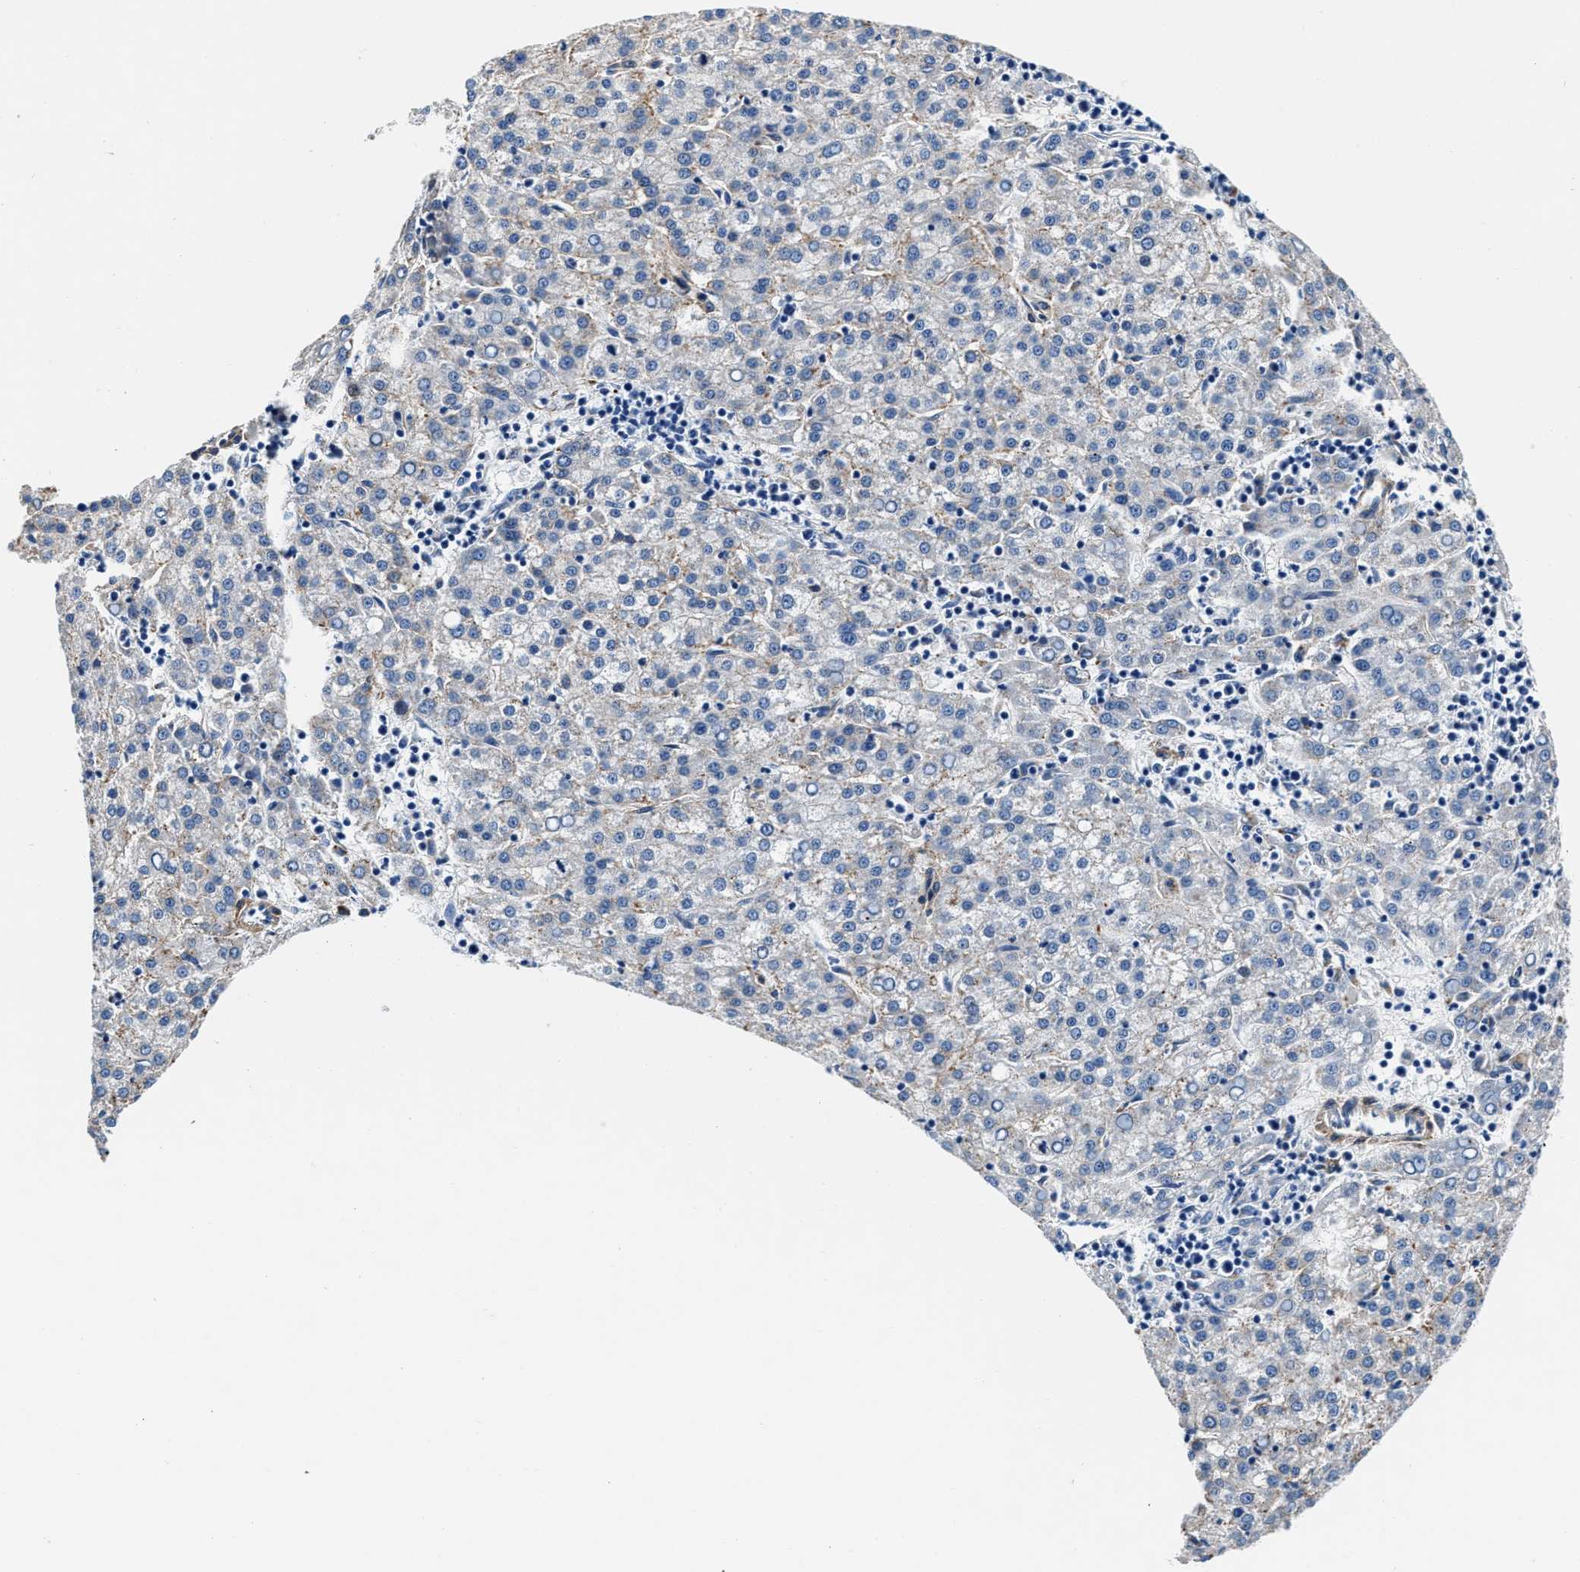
{"staining": {"intensity": "negative", "quantity": "none", "location": "none"}, "tissue": "liver cancer", "cell_type": "Tumor cells", "image_type": "cancer", "snomed": [{"axis": "morphology", "description": "Carcinoma, Hepatocellular, NOS"}, {"axis": "topography", "description": "Liver"}], "caption": "Liver cancer (hepatocellular carcinoma) was stained to show a protein in brown. There is no significant expression in tumor cells.", "gene": "DAG1", "patient": {"sex": "female", "age": 58}}